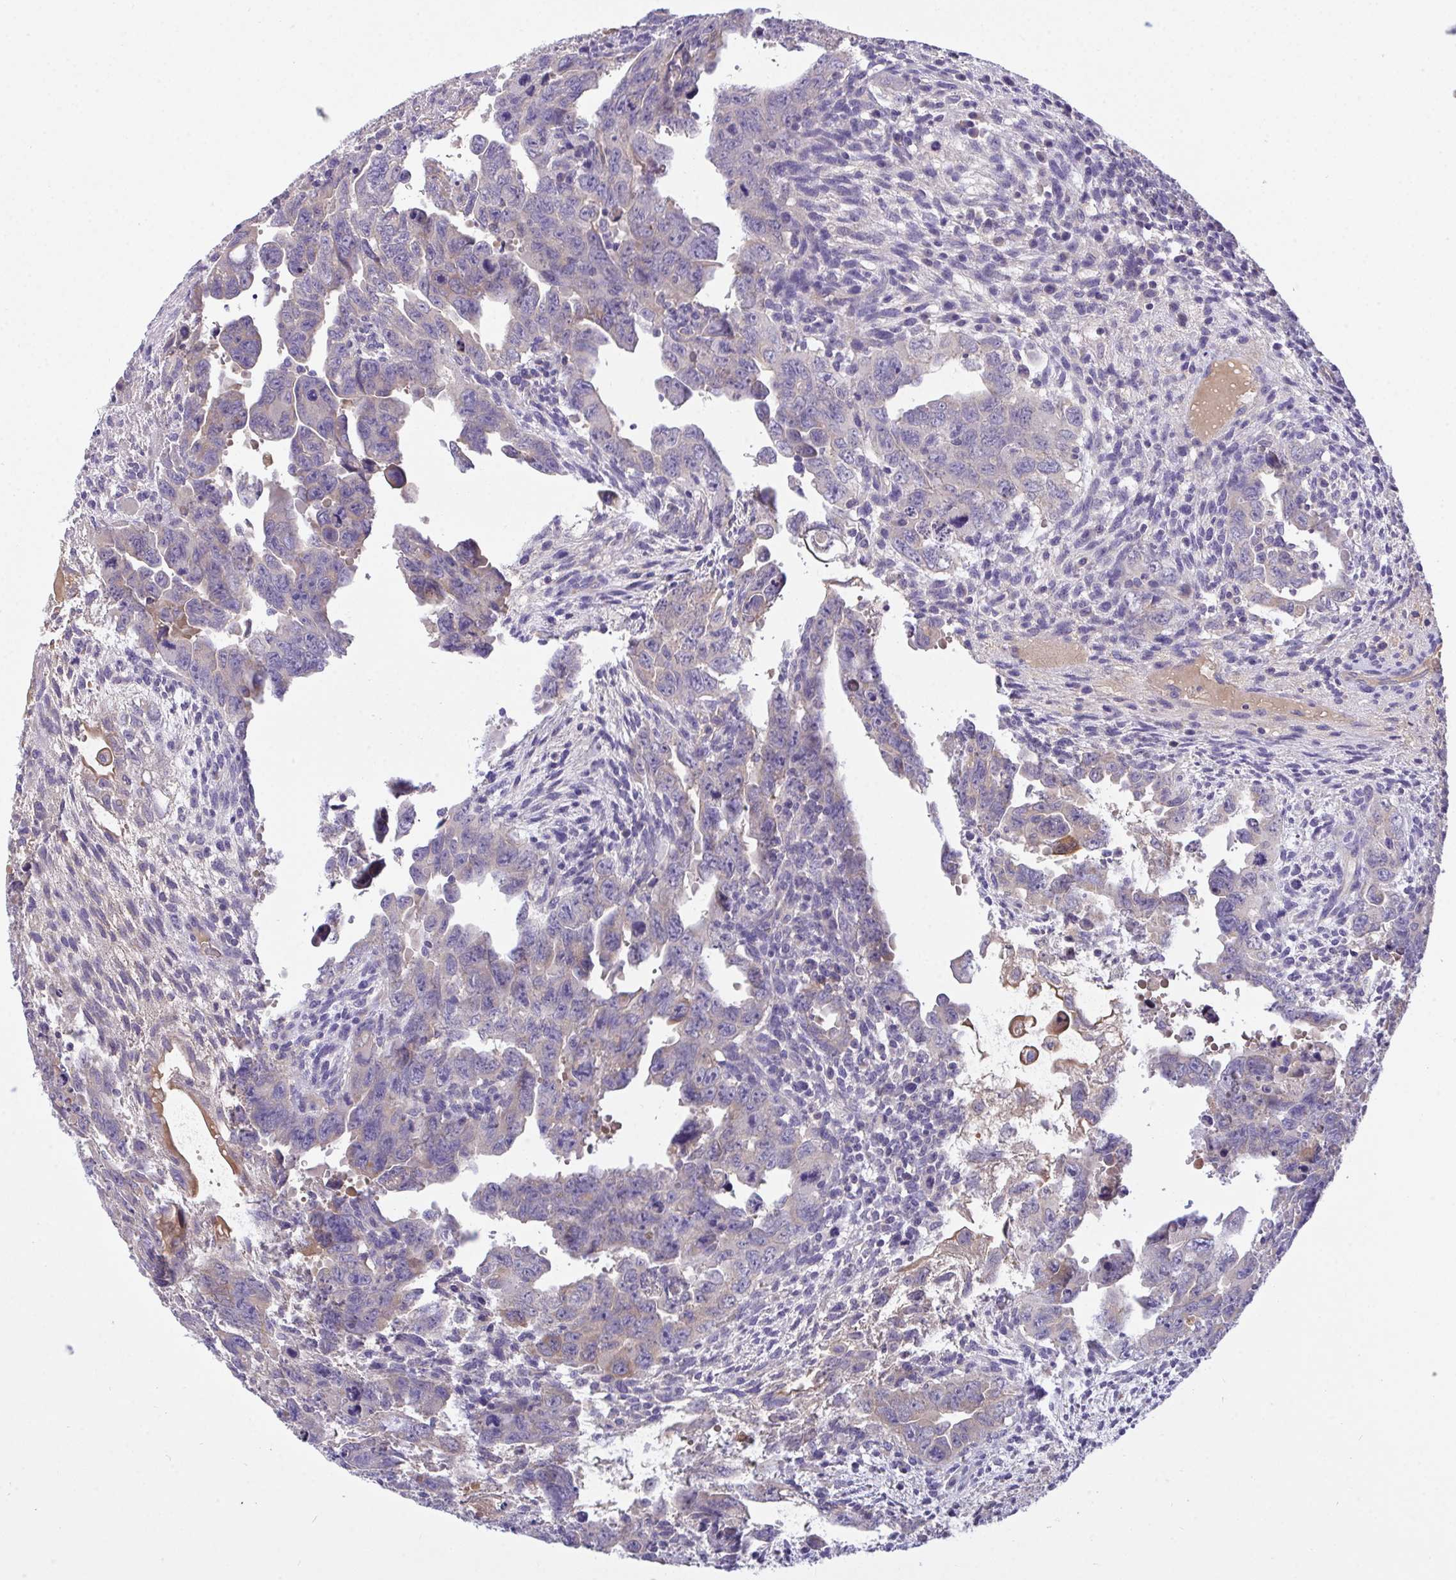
{"staining": {"intensity": "weak", "quantity": "<25%", "location": "cytoplasmic/membranous"}, "tissue": "testis cancer", "cell_type": "Tumor cells", "image_type": "cancer", "snomed": [{"axis": "morphology", "description": "Carcinoma, Embryonal, NOS"}, {"axis": "topography", "description": "Testis"}], "caption": "This is a image of immunohistochemistry staining of testis embryonal carcinoma, which shows no positivity in tumor cells.", "gene": "ZNF581", "patient": {"sex": "male", "age": 24}}